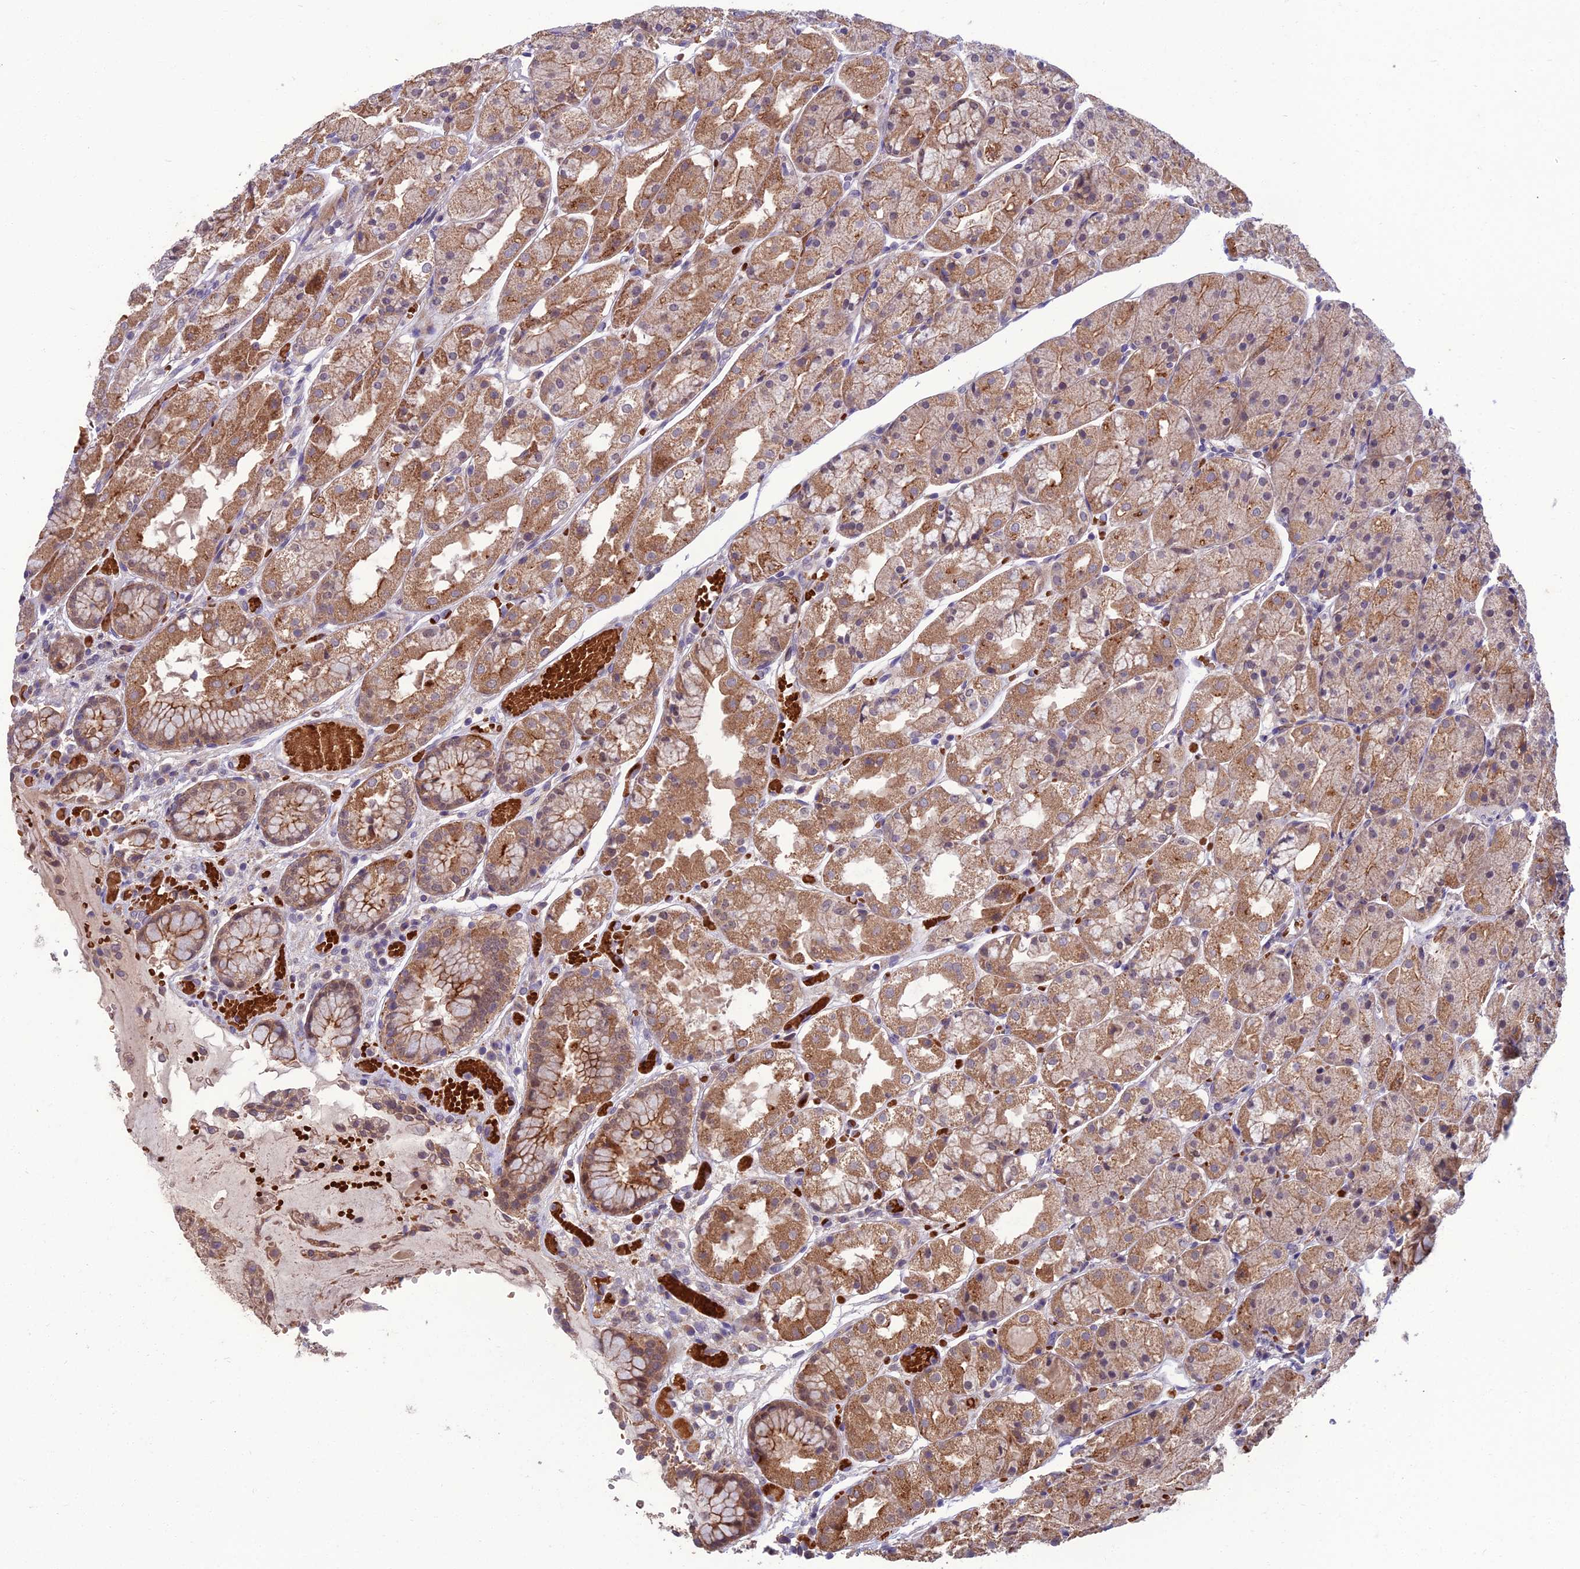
{"staining": {"intensity": "moderate", "quantity": ">75%", "location": "cytoplasmic/membranous"}, "tissue": "stomach", "cell_type": "Glandular cells", "image_type": "normal", "snomed": [{"axis": "morphology", "description": "Normal tissue, NOS"}, {"axis": "topography", "description": "Stomach, upper"}], "caption": "Immunohistochemistry (IHC) (DAB (3,3'-diaminobenzidine)) staining of unremarkable human stomach reveals moderate cytoplasmic/membranous protein positivity in approximately >75% of glandular cells.", "gene": "GIPC1", "patient": {"sex": "male", "age": 72}}